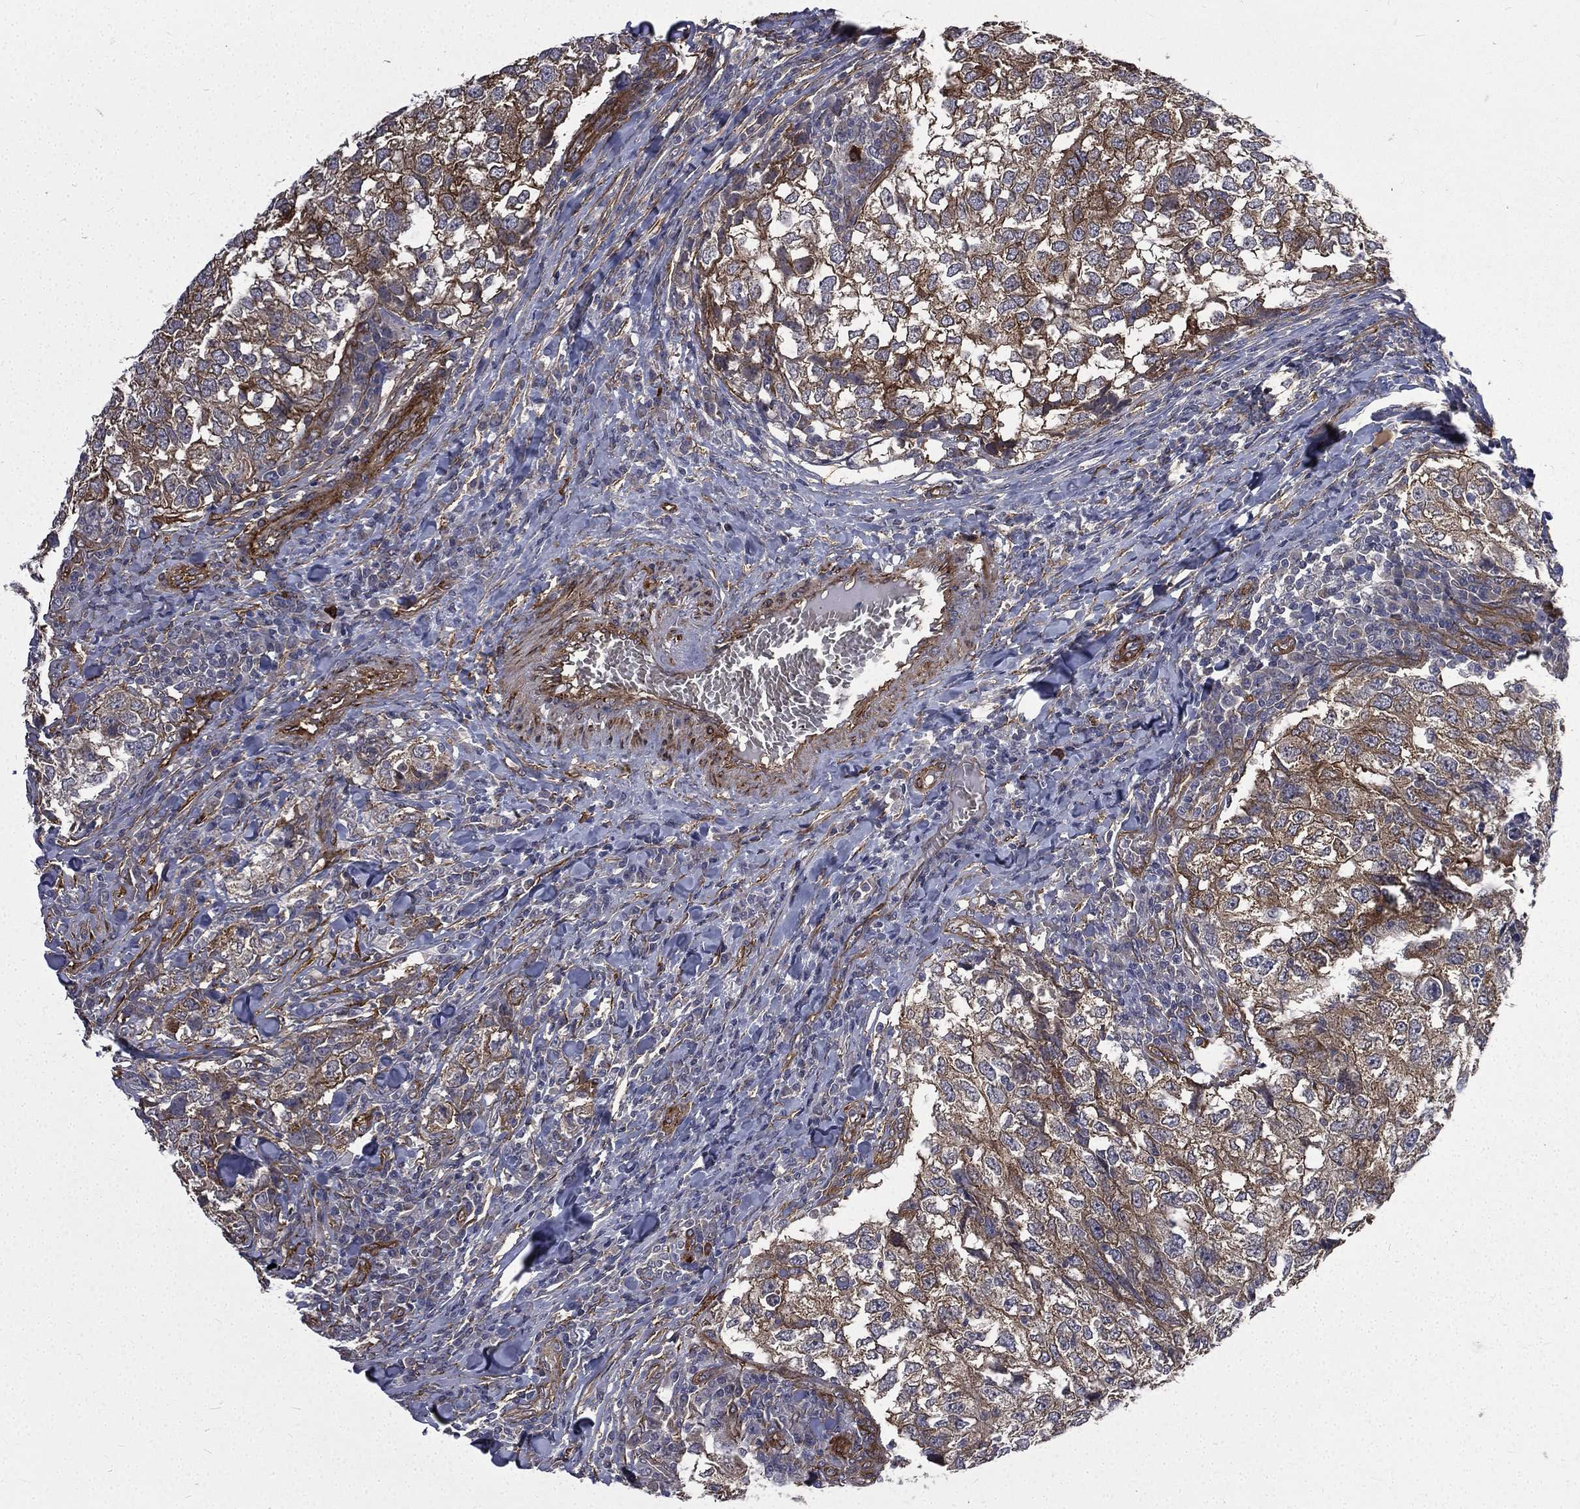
{"staining": {"intensity": "moderate", "quantity": "25%-75%", "location": "cytoplasmic/membranous"}, "tissue": "breast cancer", "cell_type": "Tumor cells", "image_type": "cancer", "snomed": [{"axis": "morphology", "description": "Duct carcinoma"}, {"axis": "topography", "description": "Breast"}], "caption": "This micrograph shows immunohistochemistry (IHC) staining of human intraductal carcinoma (breast), with medium moderate cytoplasmic/membranous positivity in about 25%-75% of tumor cells.", "gene": "PPFIBP1", "patient": {"sex": "female", "age": 30}}